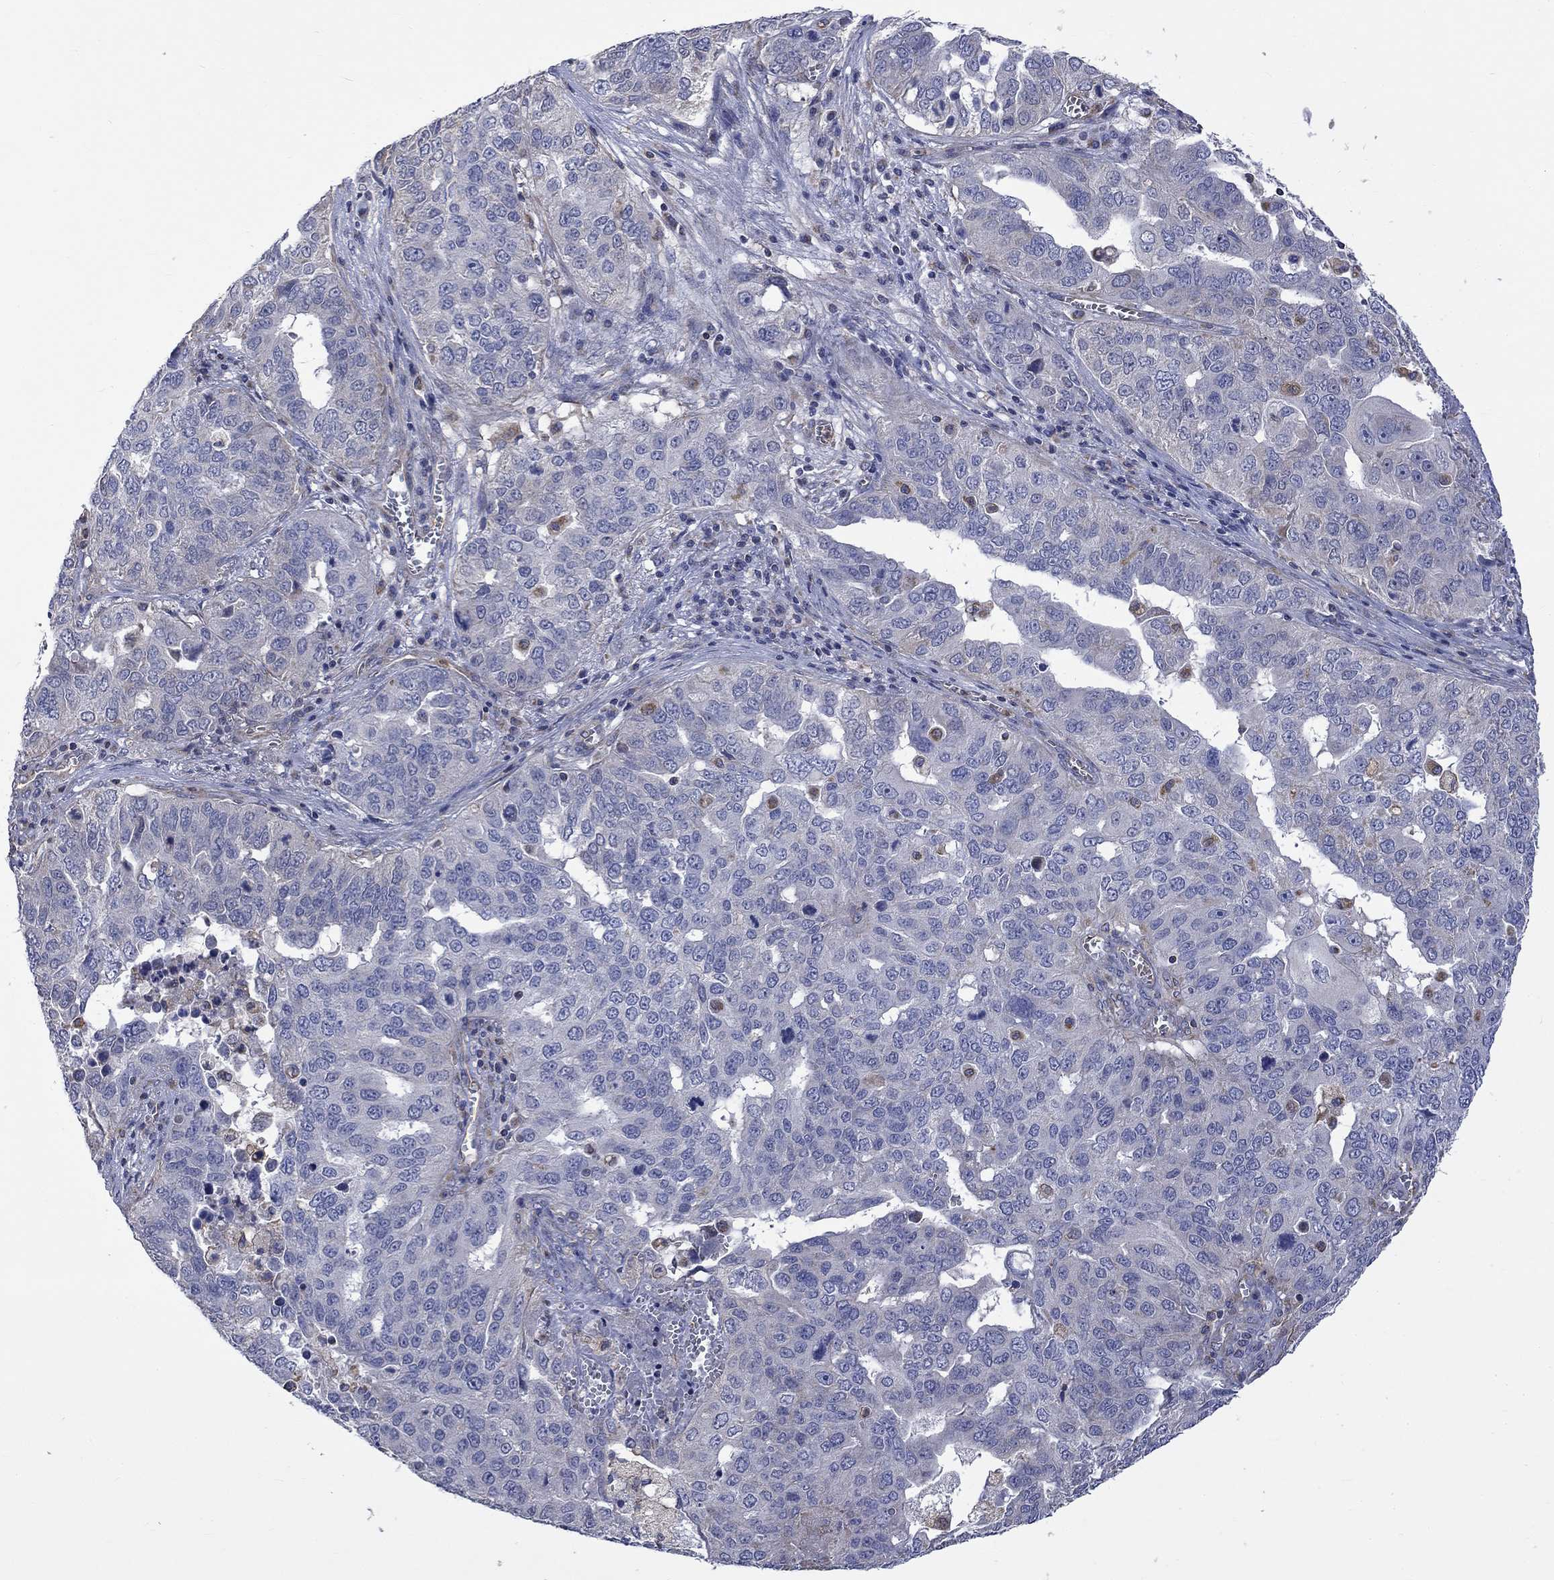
{"staining": {"intensity": "negative", "quantity": "none", "location": "none"}, "tissue": "ovarian cancer", "cell_type": "Tumor cells", "image_type": "cancer", "snomed": [{"axis": "morphology", "description": "Carcinoma, endometroid"}, {"axis": "topography", "description": "Soft tissue"}, {"axis": "topography", "description": "Ovary"}], "caption": "The immunohistochemistry photomicrograph has no significant expression in tumor cells of ovarian cancer tissue.", "gene": "CAMKK2", "patient": {"sex": "female", "age": 52}}